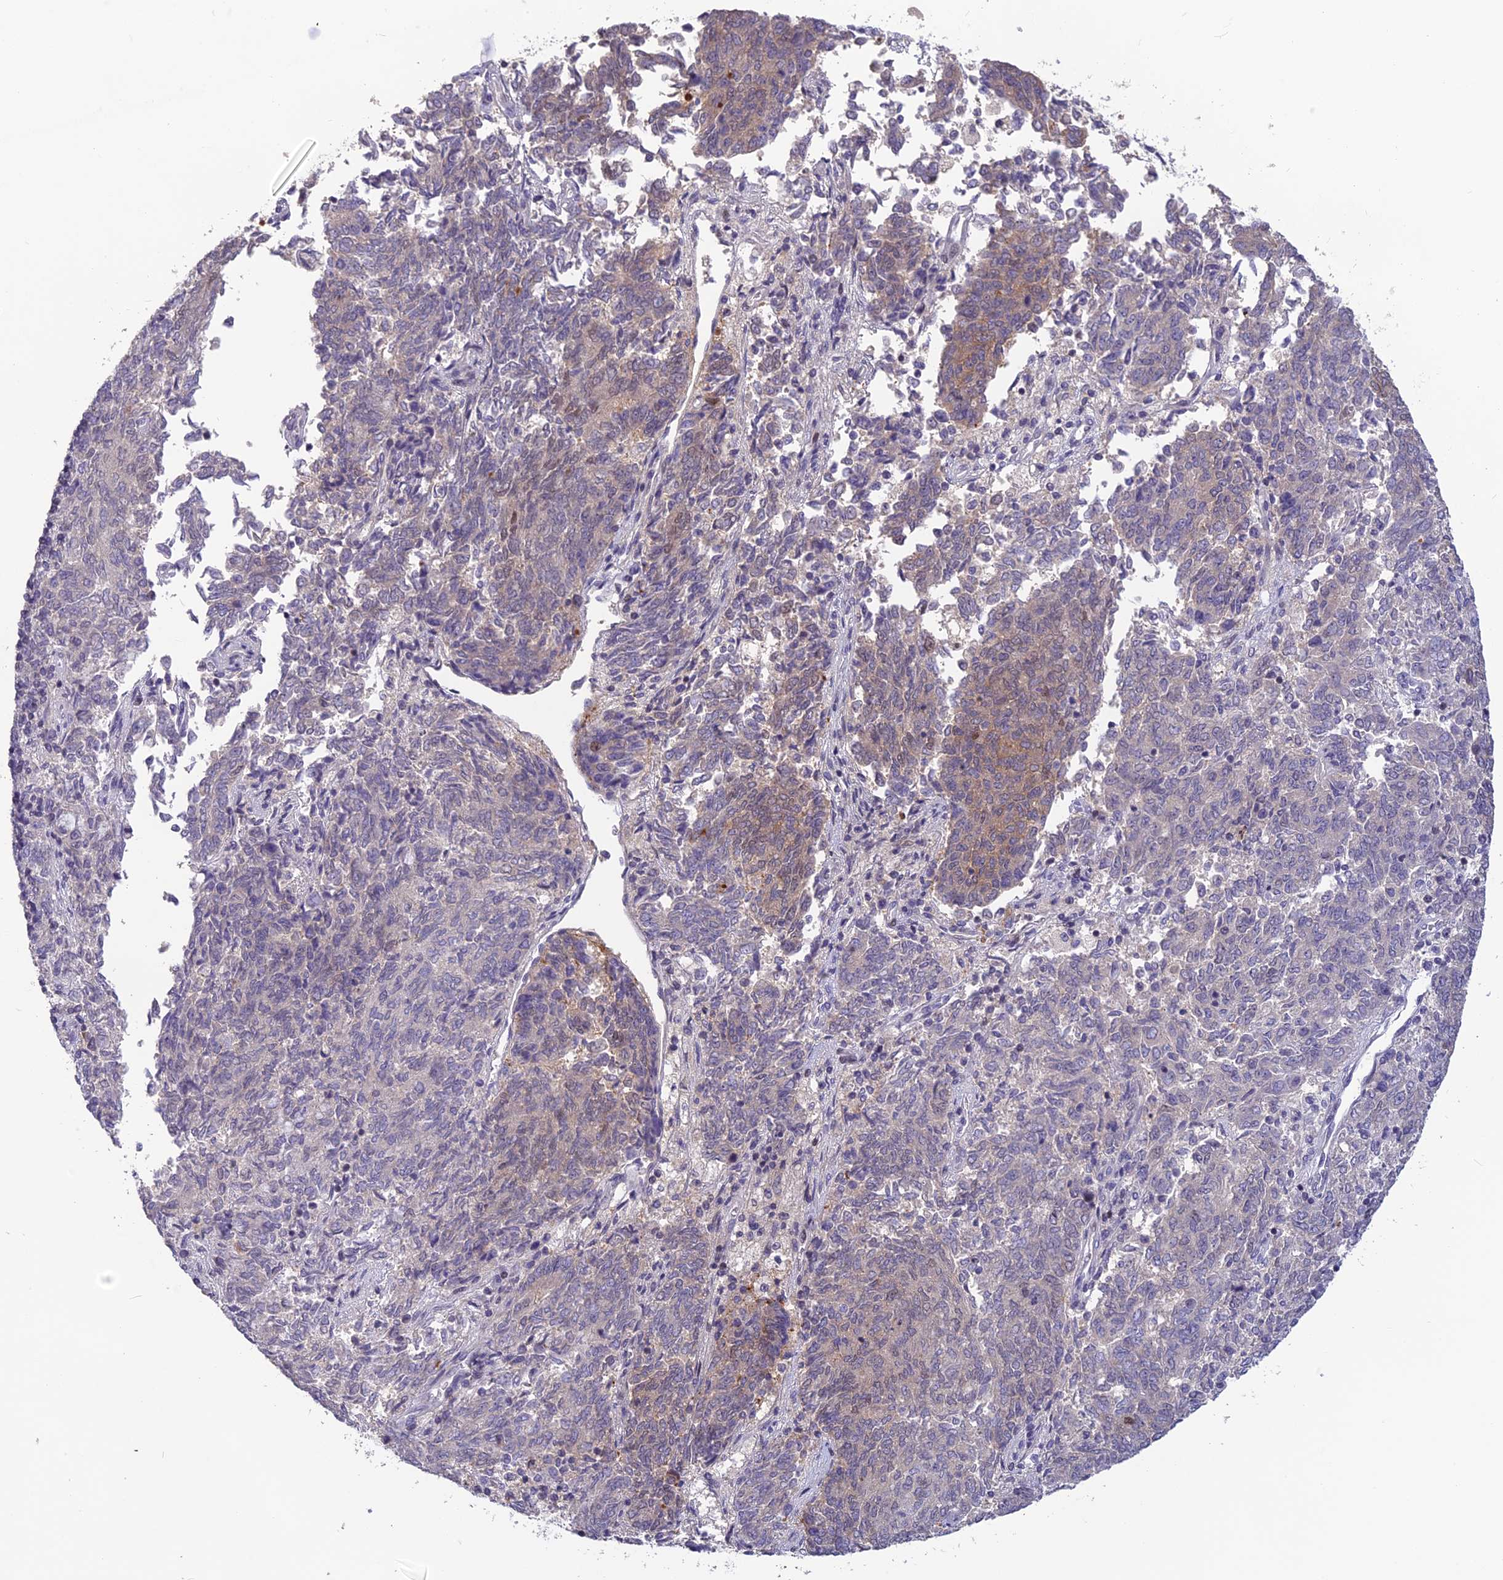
{"staining": {"intensity": "weak", "quantity": "<25%", "location": "cytoplasmic/membranous"}, "tissue": "endometrial cancer", "cell_type": "Tumor cells", "image_type": "cancer", "snomed": [{"axis": "morphology", "description": "Adenocarcinoma, NOS"}, {"axis": "topography", "description": "Endometrium"}], "caption": "High magnification brightfield microscopy of endometrial cancer stained with DAB (brown) and counterstained with hematoxylin (blue): tumor cells show no significant expression. Brightfield microscopy of IHC stained with DAB (3,3'-diaminobenzidine) (brown) and hematoxylin (blue), captured at high magnification.", "gene": "TMEM134", "patient": {"sex": "female", "age": 80}}